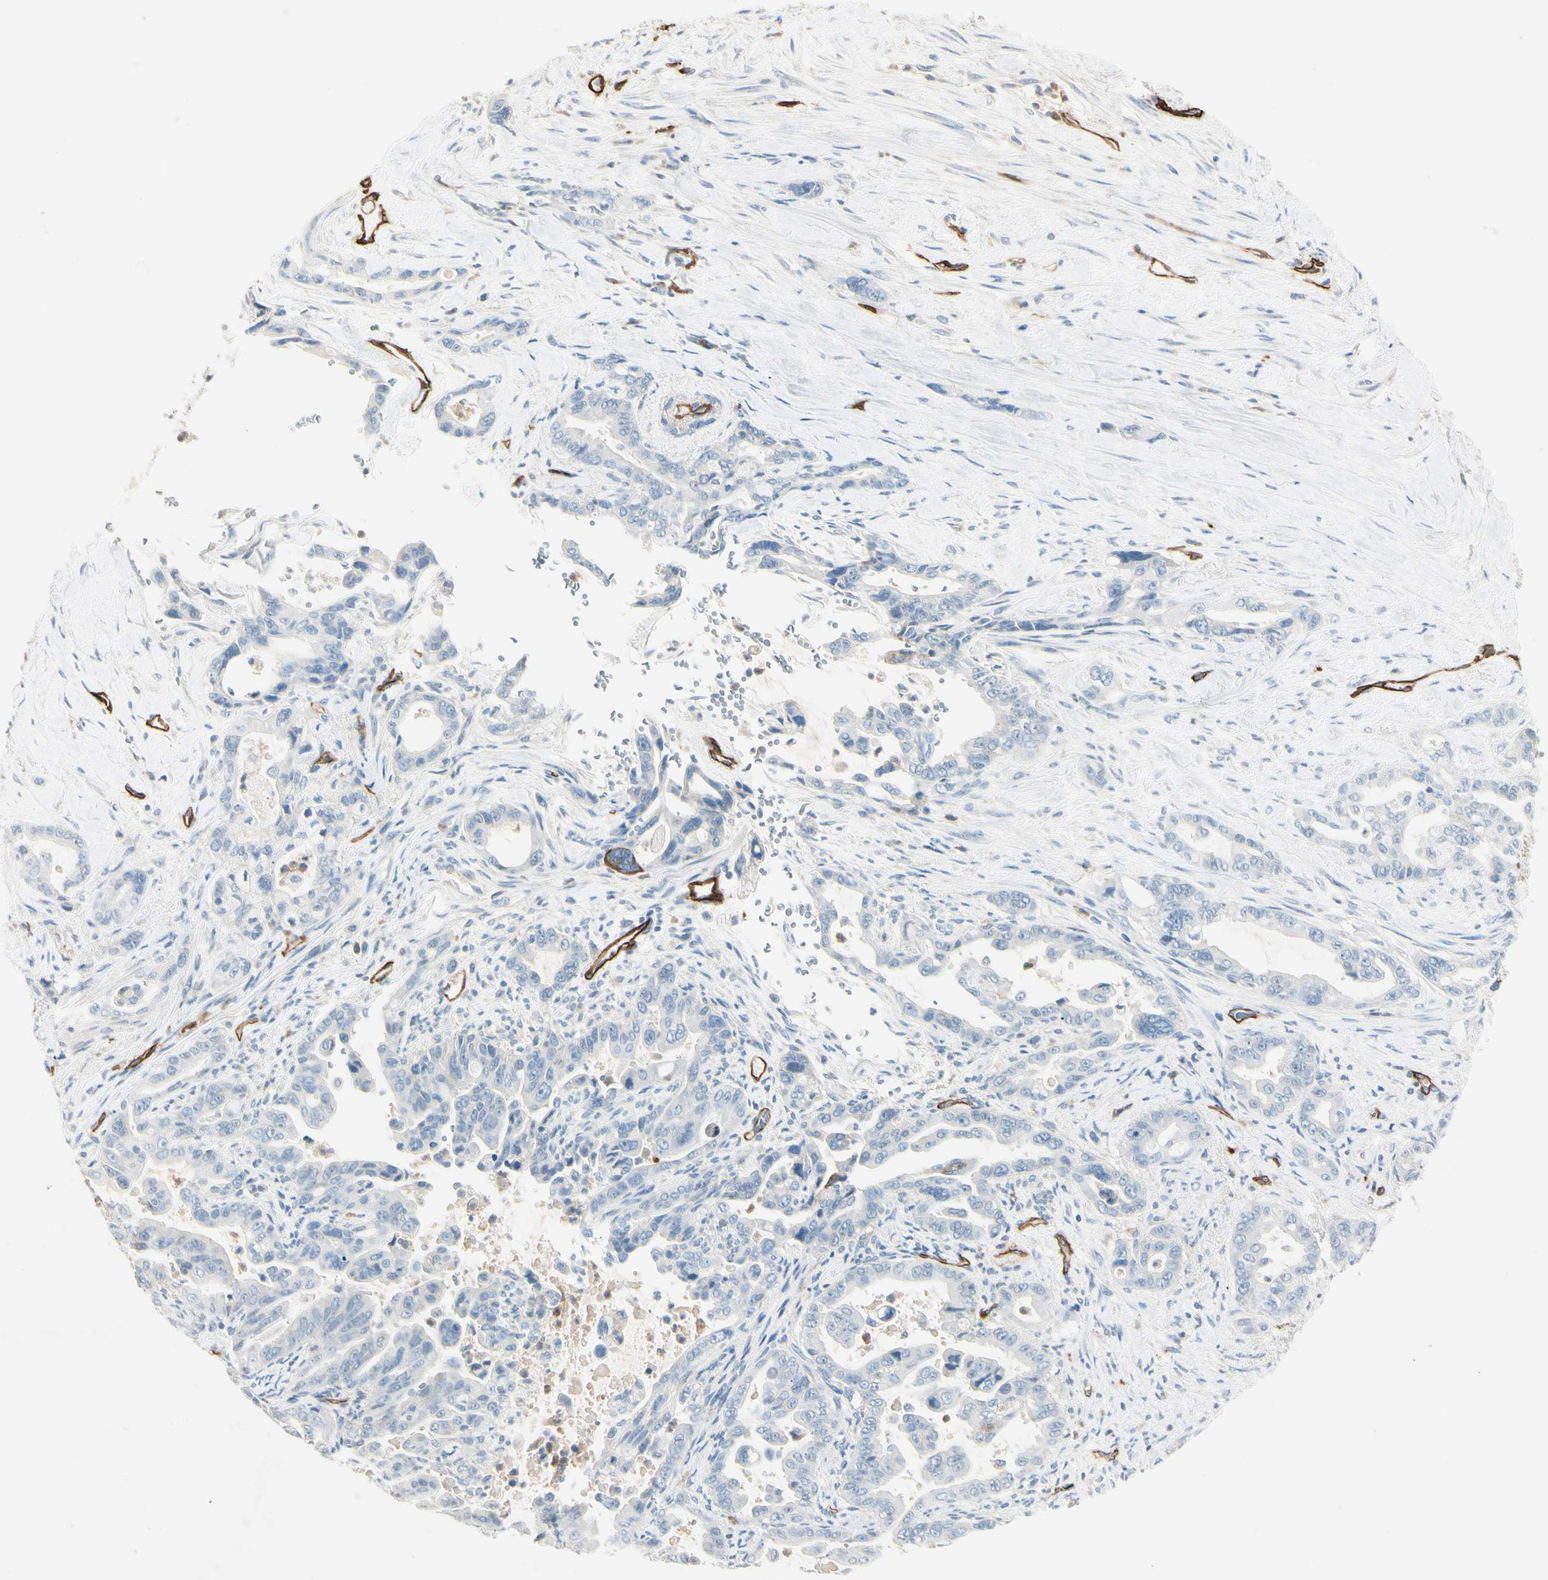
{"staining": {"intensity": "negative", "quantity": "none", "location": "none"}, "tissue": "pancreatic cancer", "cell_type": "Tumor cells", "image_type": "cancer", "snomed": [{"axis": "morphology", "description": "Adenocarcinoma, NOS"}, {"axis": "topography", "description": "Pancreas"}], "caption": "Tumor cells show no significant protein expression in pancreatic cancer.", "gene": "CD93", "patient": {"sex": "male", "age": 70}}